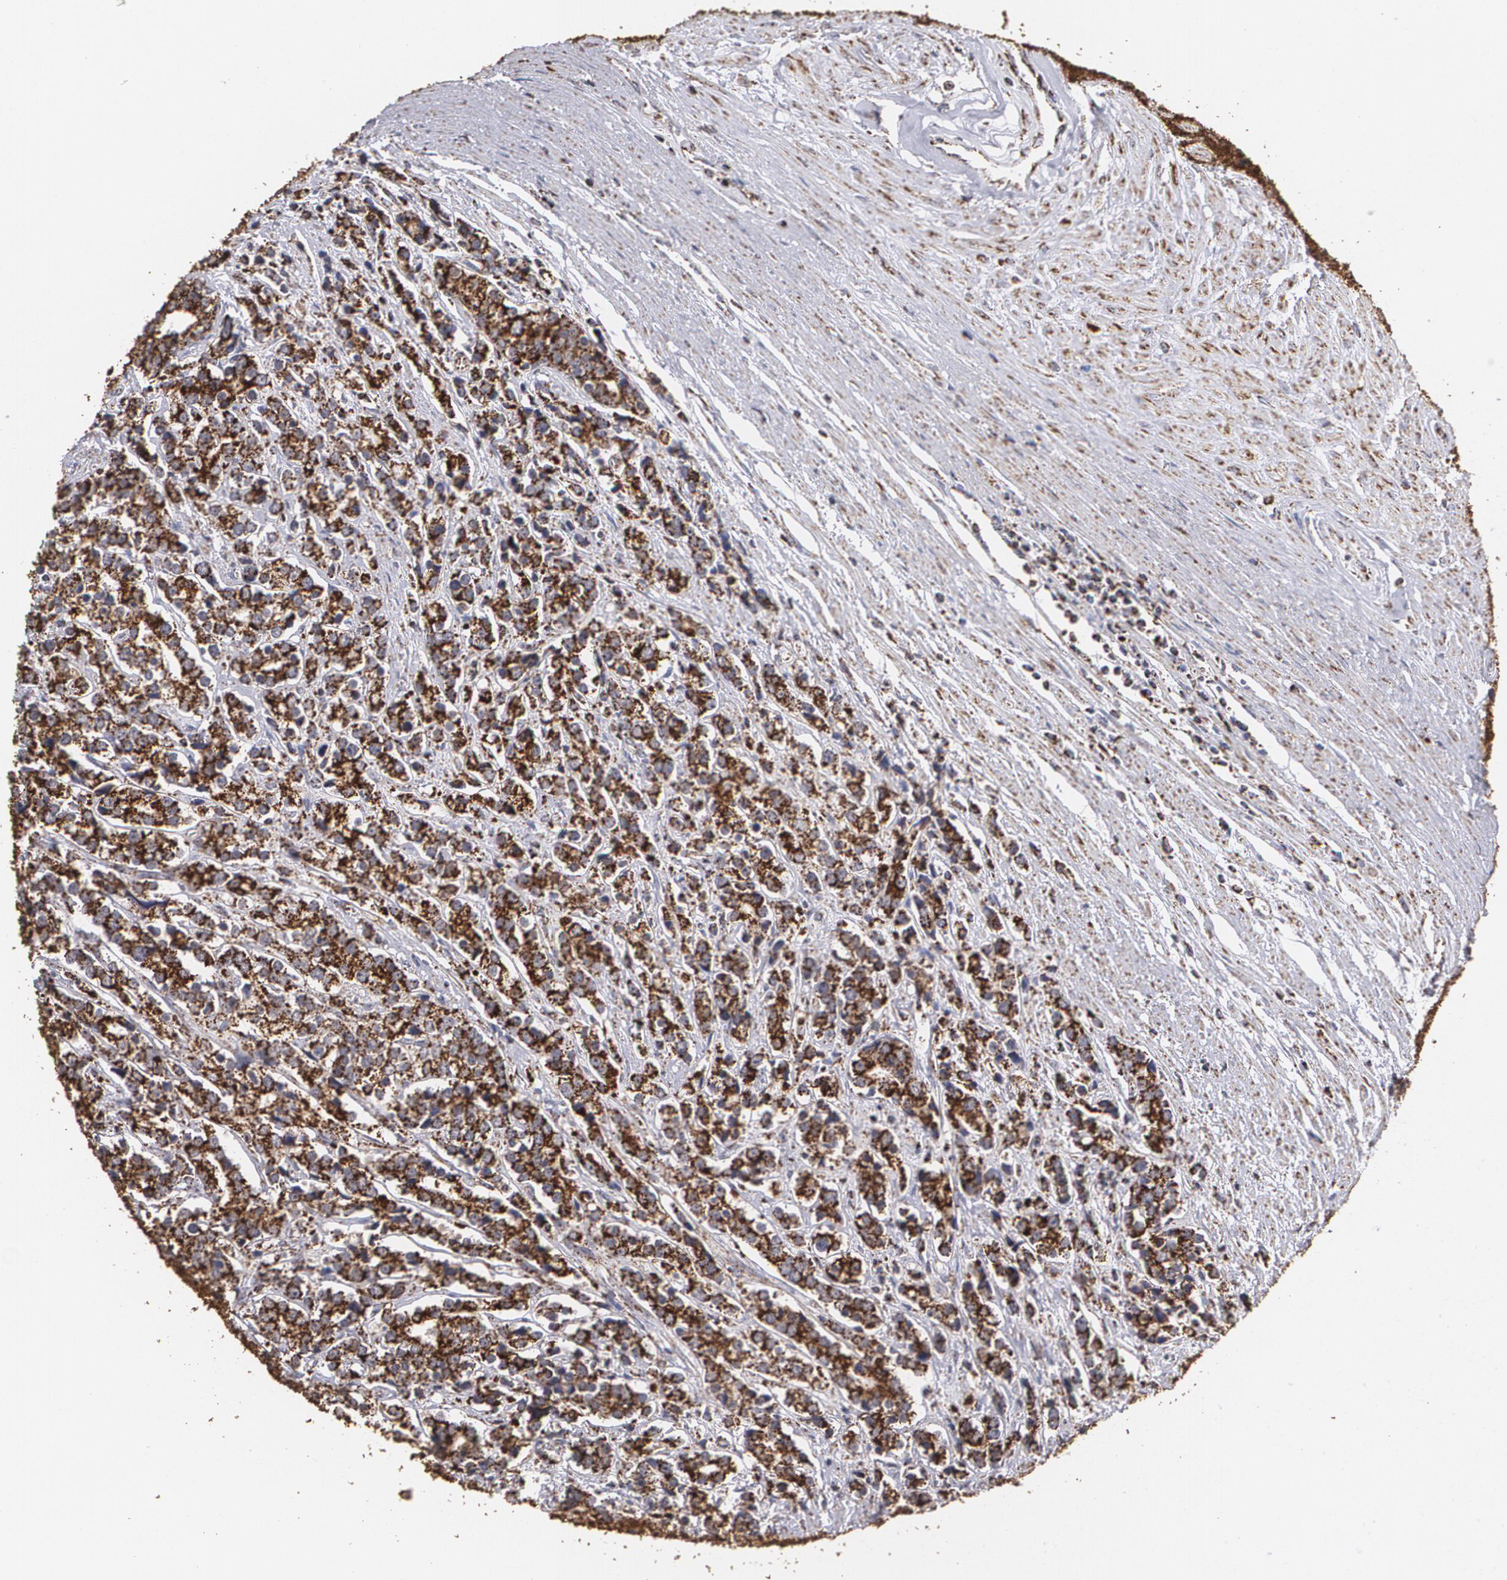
{"staining": {"intensity": "strong", "quantity": ">75%", "location": "cytoplasmic/membranous"}, "tissue": "prostate cancer", "cell_type": "Tumor cells", "image_type": "cancer", "snomed": [{"axis": "morphology", "description": "Adenocarcinoma, High grade"}, {"axis": "topography", "description": "Prostate"}], "caption": "Prostate high-grade adenocarcinoma was stained to show a protein in brown. There is high levels of strong cytoplasmic/membranous expression in about >75% of tumor cells.", "gene": "HSPD1", "patient": {"sex": "male", "age": 71}}